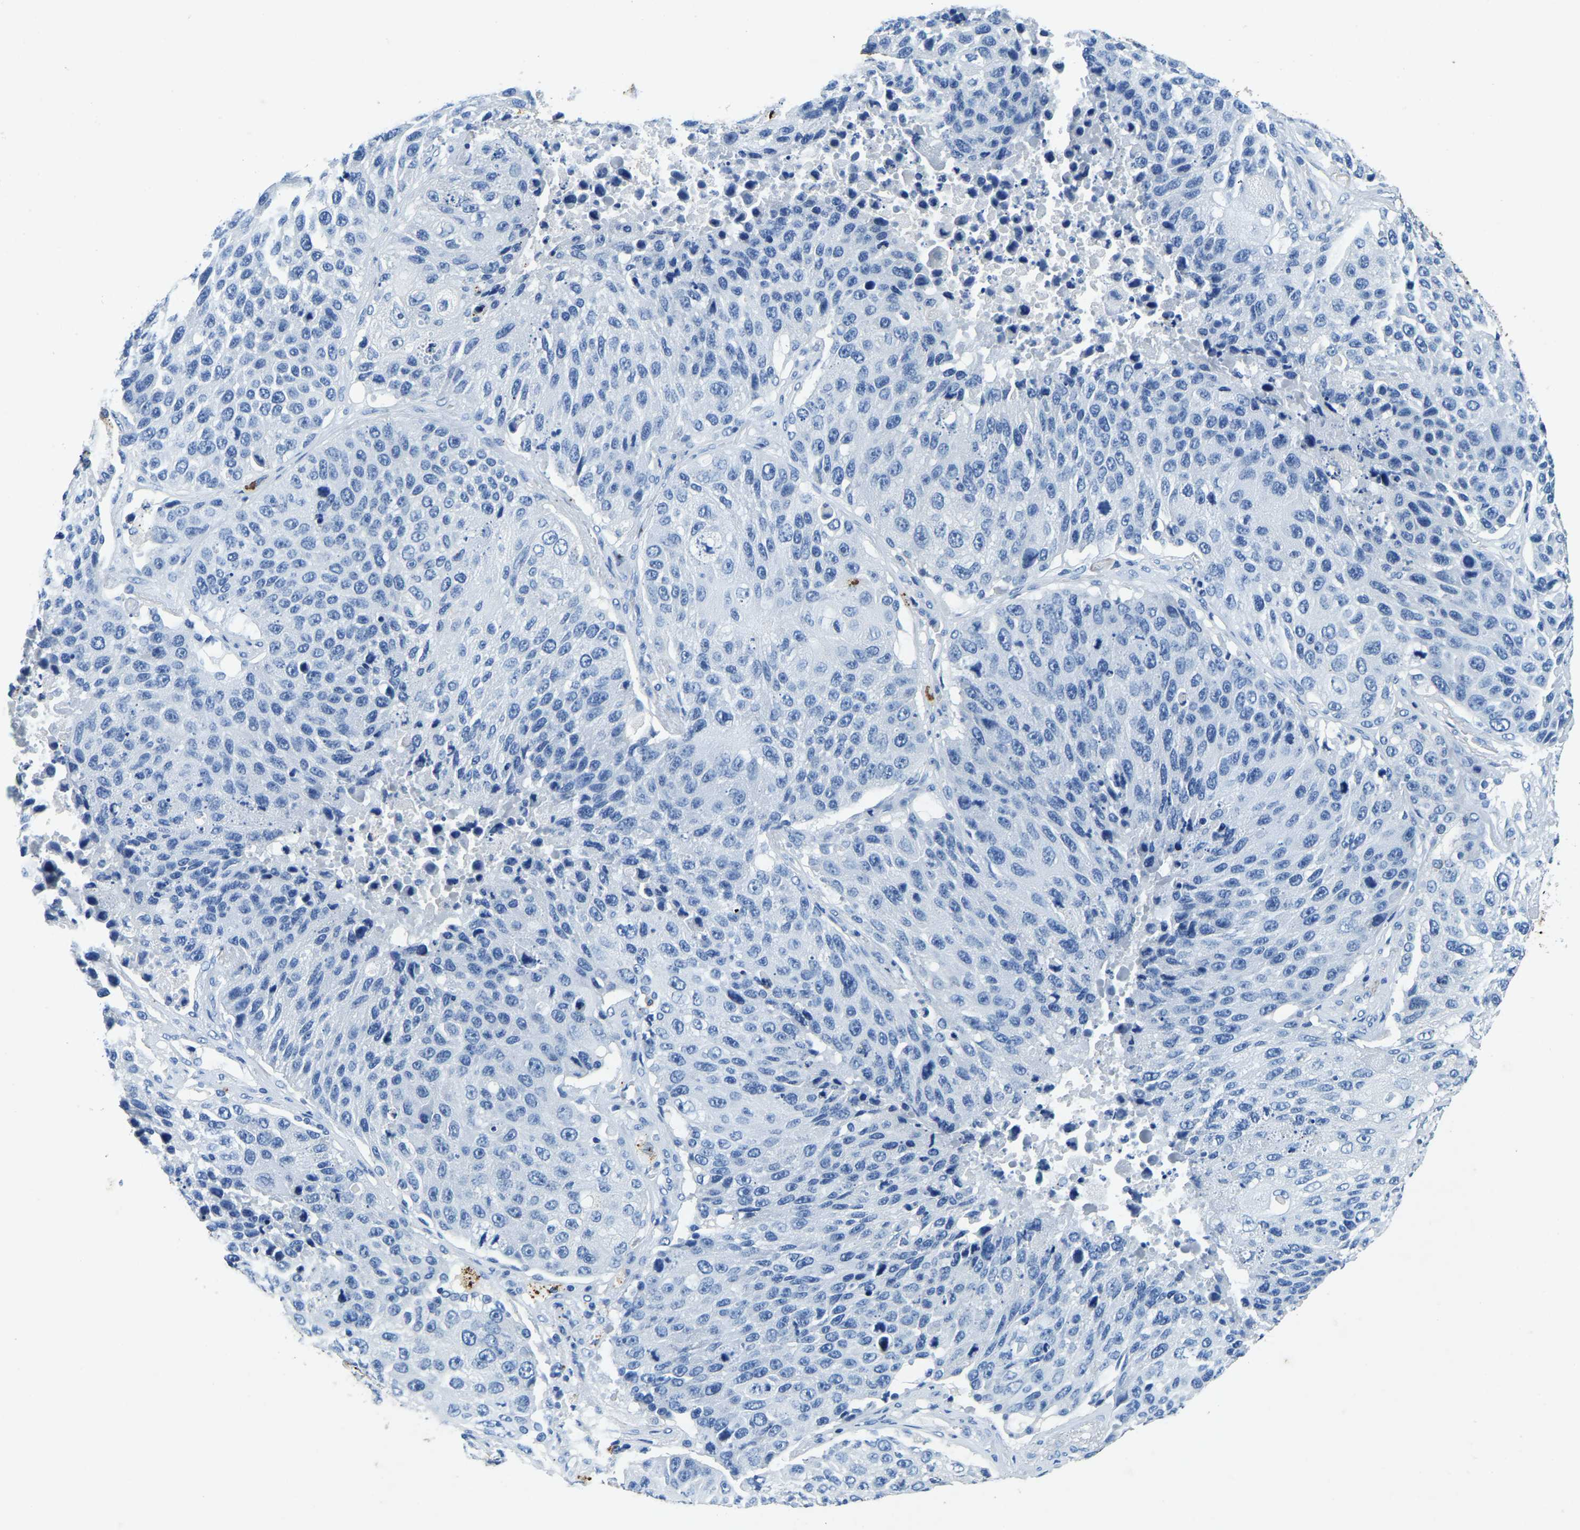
{"staining": {"intensity": "negative", "quantity": "none", "location": "none"}, "tissue": "lung cancer", "cell_type": "Tumor cells", "image_type": "cancer", "snomed": [{"axis": "morphology", "description": "Squamous cell carcinoma, NOS"}, {"axis": "topography", "description": "Lung"}], "caption": "Immunohistochemistry (IHC) of squamous cell carcinoma (lung) shows no staining in tumor cells.", "gene": "UBN2", "patient": {"sex": "male", "age": 61}}